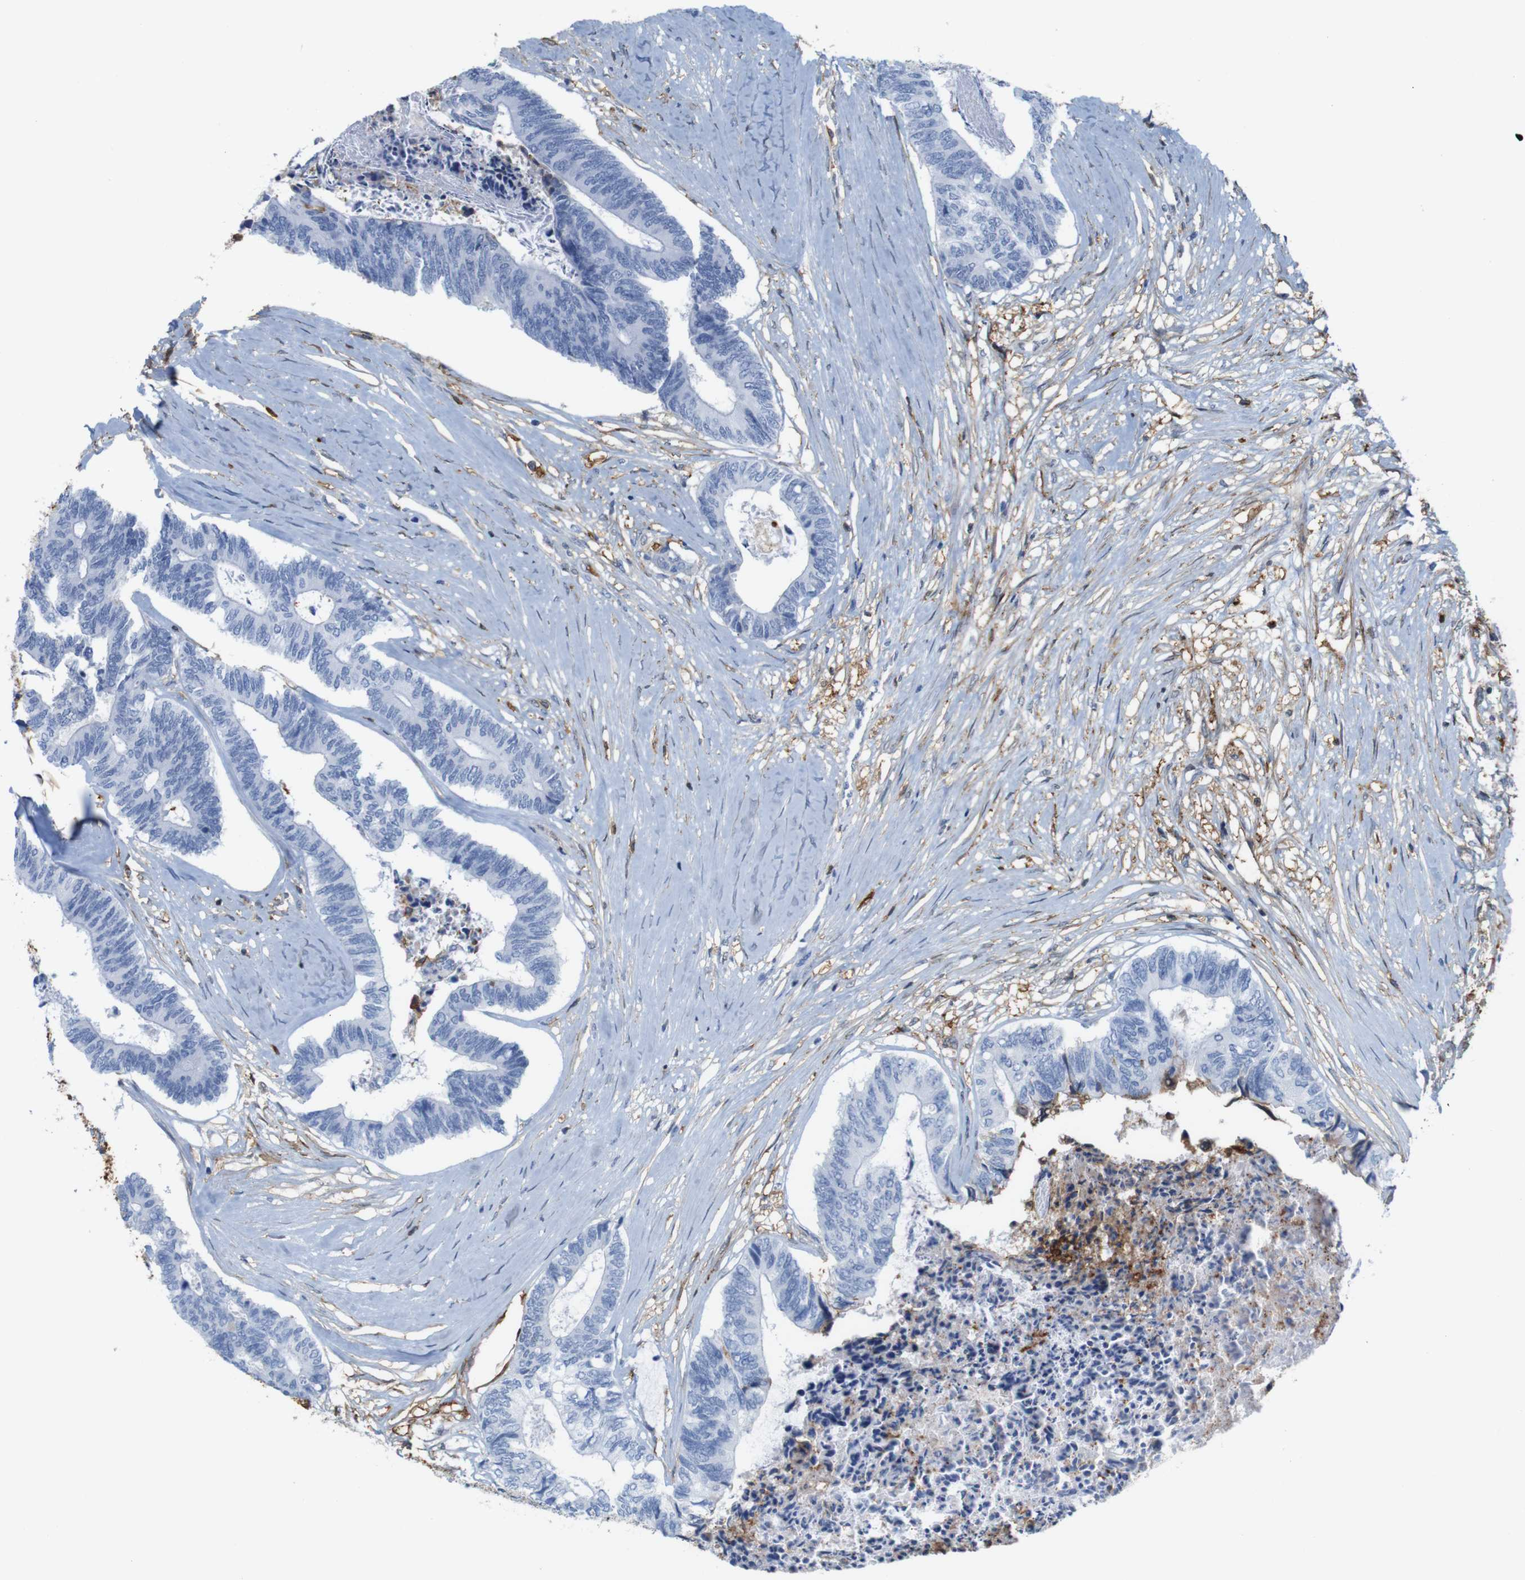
{"staining": {"intensity": "negative", "quantity": "none", "location": "none"}, "tissue": "colorectal cancer", "cell_type": "Tumor cells", "image_type": "cancer", "snomed": [{"axis": "morphology", "description": "Adenocarcinoma, NOS"}, {"axis": "topography", "description": "Rectum"}], "caption": "The micrograph shows no staining of tumor cells in colorectal cancer.", "gene": "ANXA1", "patient": {"sex": "male", "age": 63}}